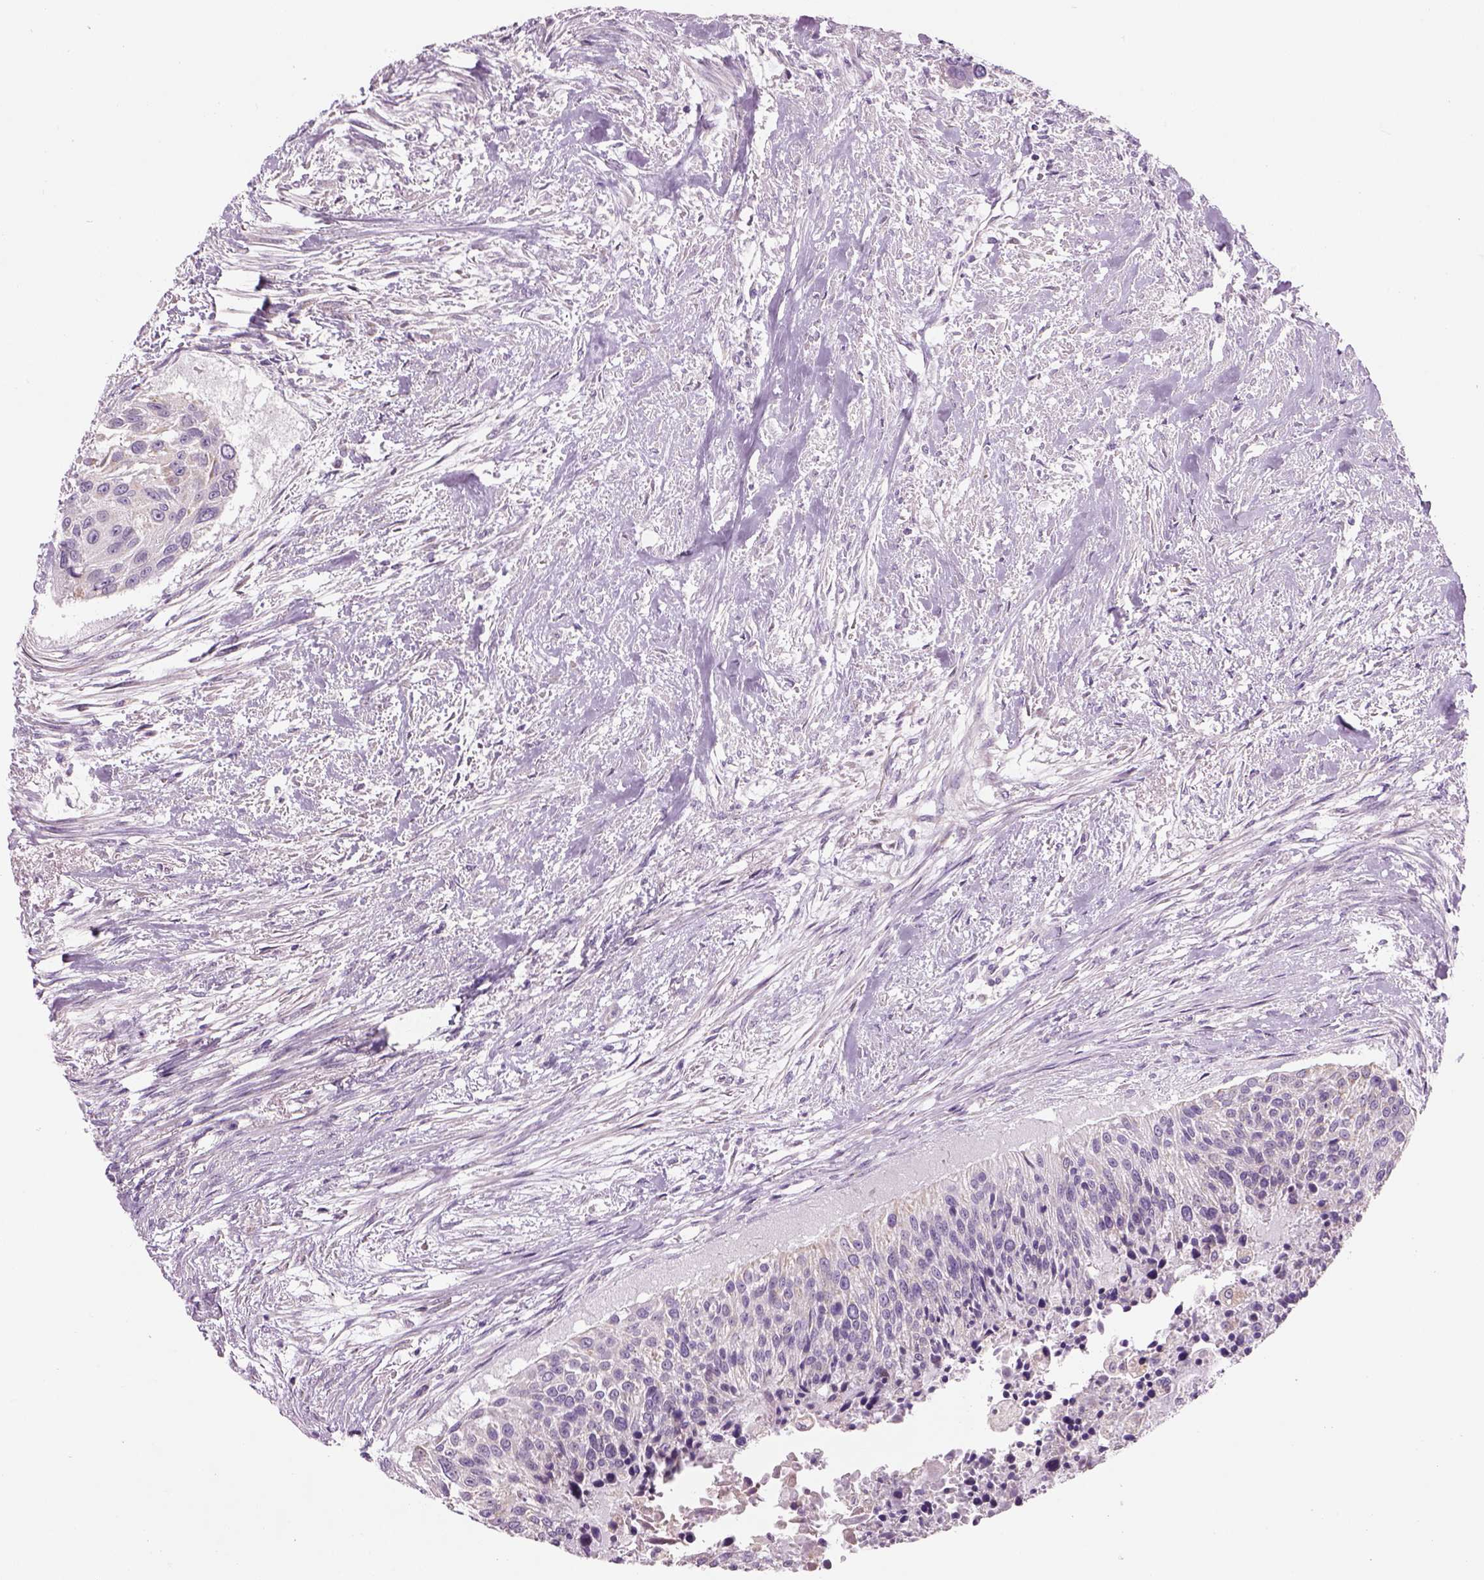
{"staining": {"intensity": "moderate", "quantity": "<25%", "location": "cytoplasmic/membranous"}, "tissue": "urothelial cancer", "cell_type": "Tumor cells", "image_type": "cancer", "snomed": [{"axis": "morphology", "description": "Urothelial carcinoma, NOS"}, {"axis": "topography", "description": "Urinary bladder"}], "caption": "DAB immunohistochemical staining of transitional cell carcinoma reveals moderate cytoplasmic/membranous protein expression in about <25% of tumor cells.", "gene": "IFT52", "patient": {"sex": "male", "age": 55}}